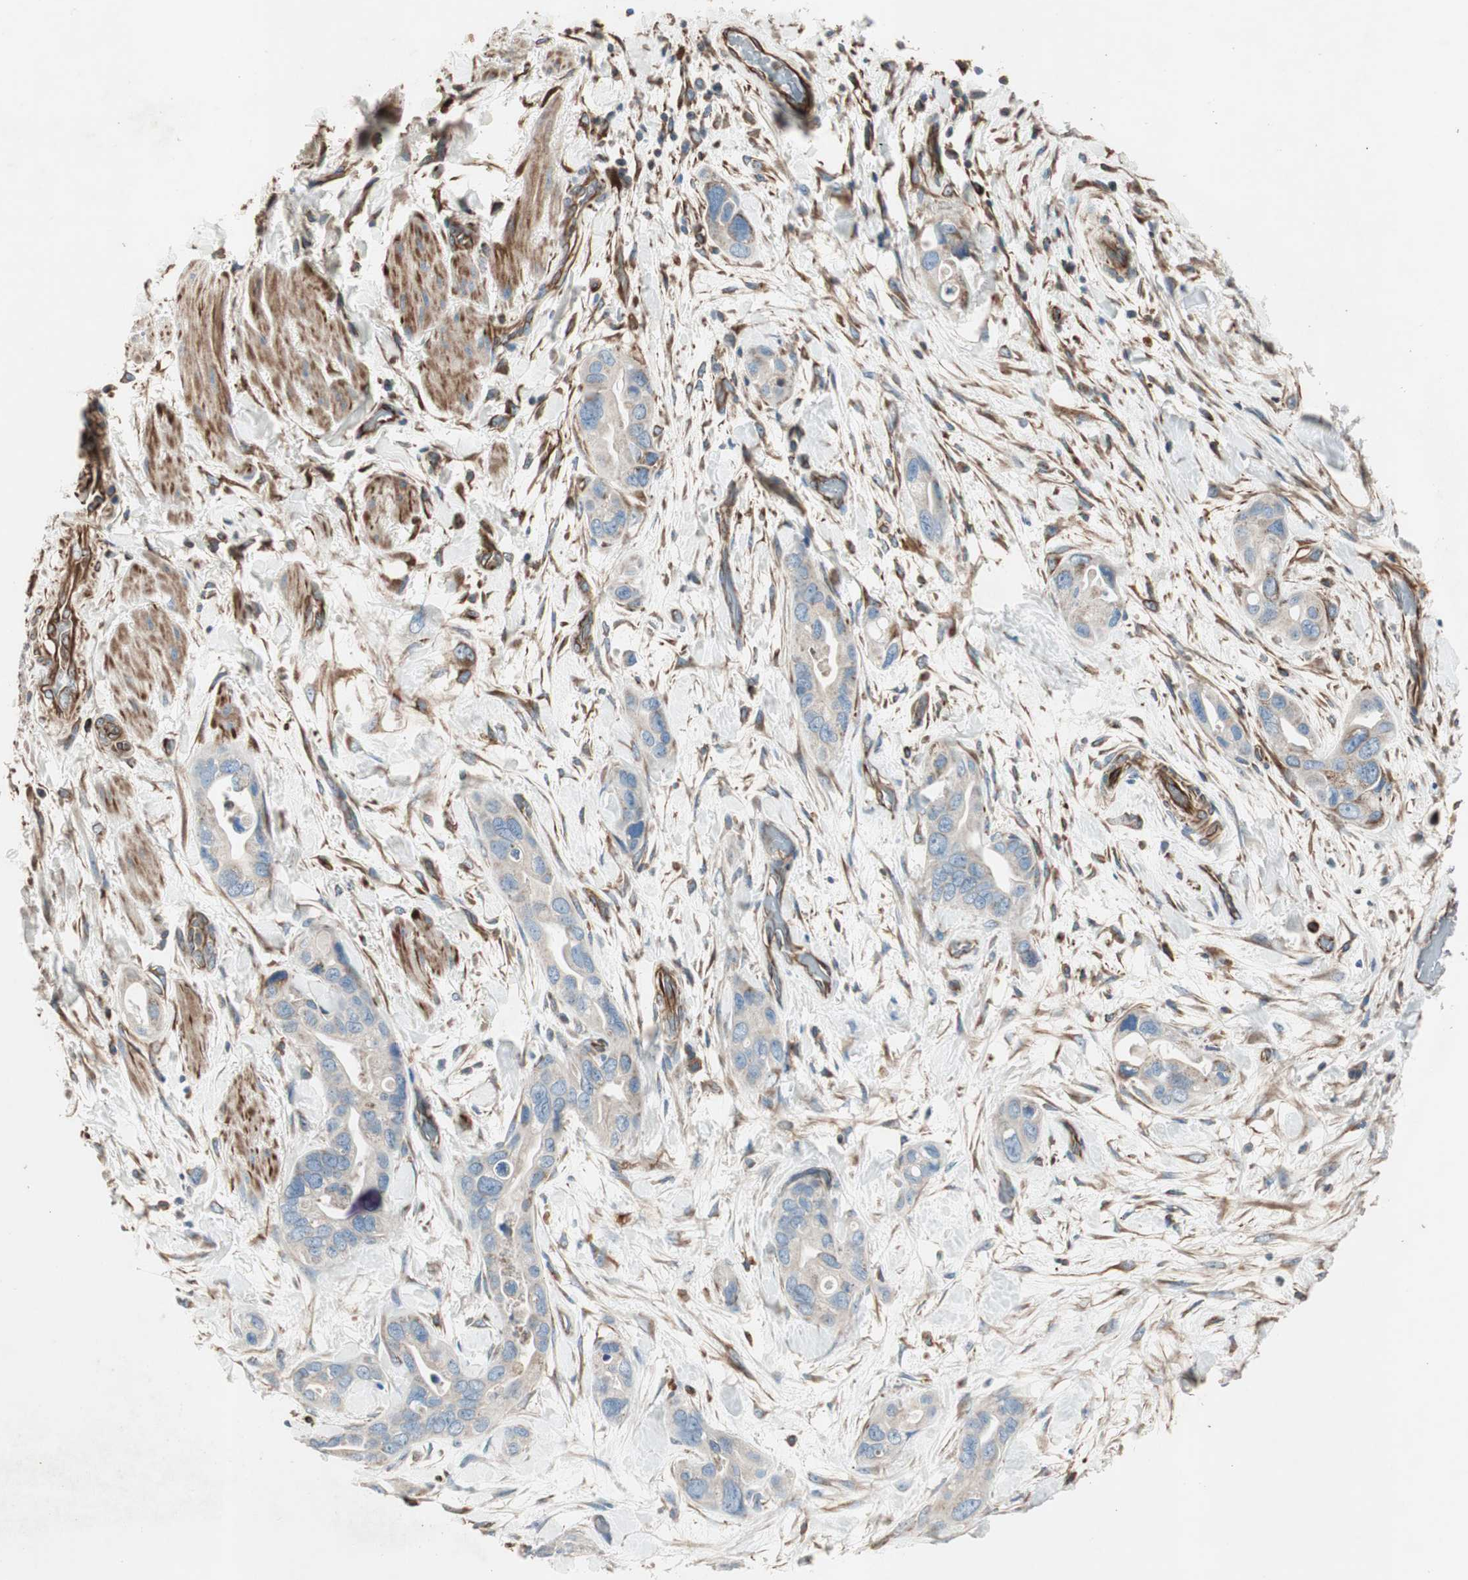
{"staining": {"intensity": "negative", "quantity": "none", "location": "none"}, "tissue": "pancreatic cancer", "cell_type": "Tumor cells", "image_type": "cancer", "snomed": [{"axis": "morphology", "description": "Adenocarcinoma, NOS"}, {"axis": "topography", "description": "Pancreas"}], "caption": "There is no significant expression in tumor cells of adenocarcinoma (pancreatic).", "gene": "SRCIN1", "patient": {"sex": "female", "age": 77}}